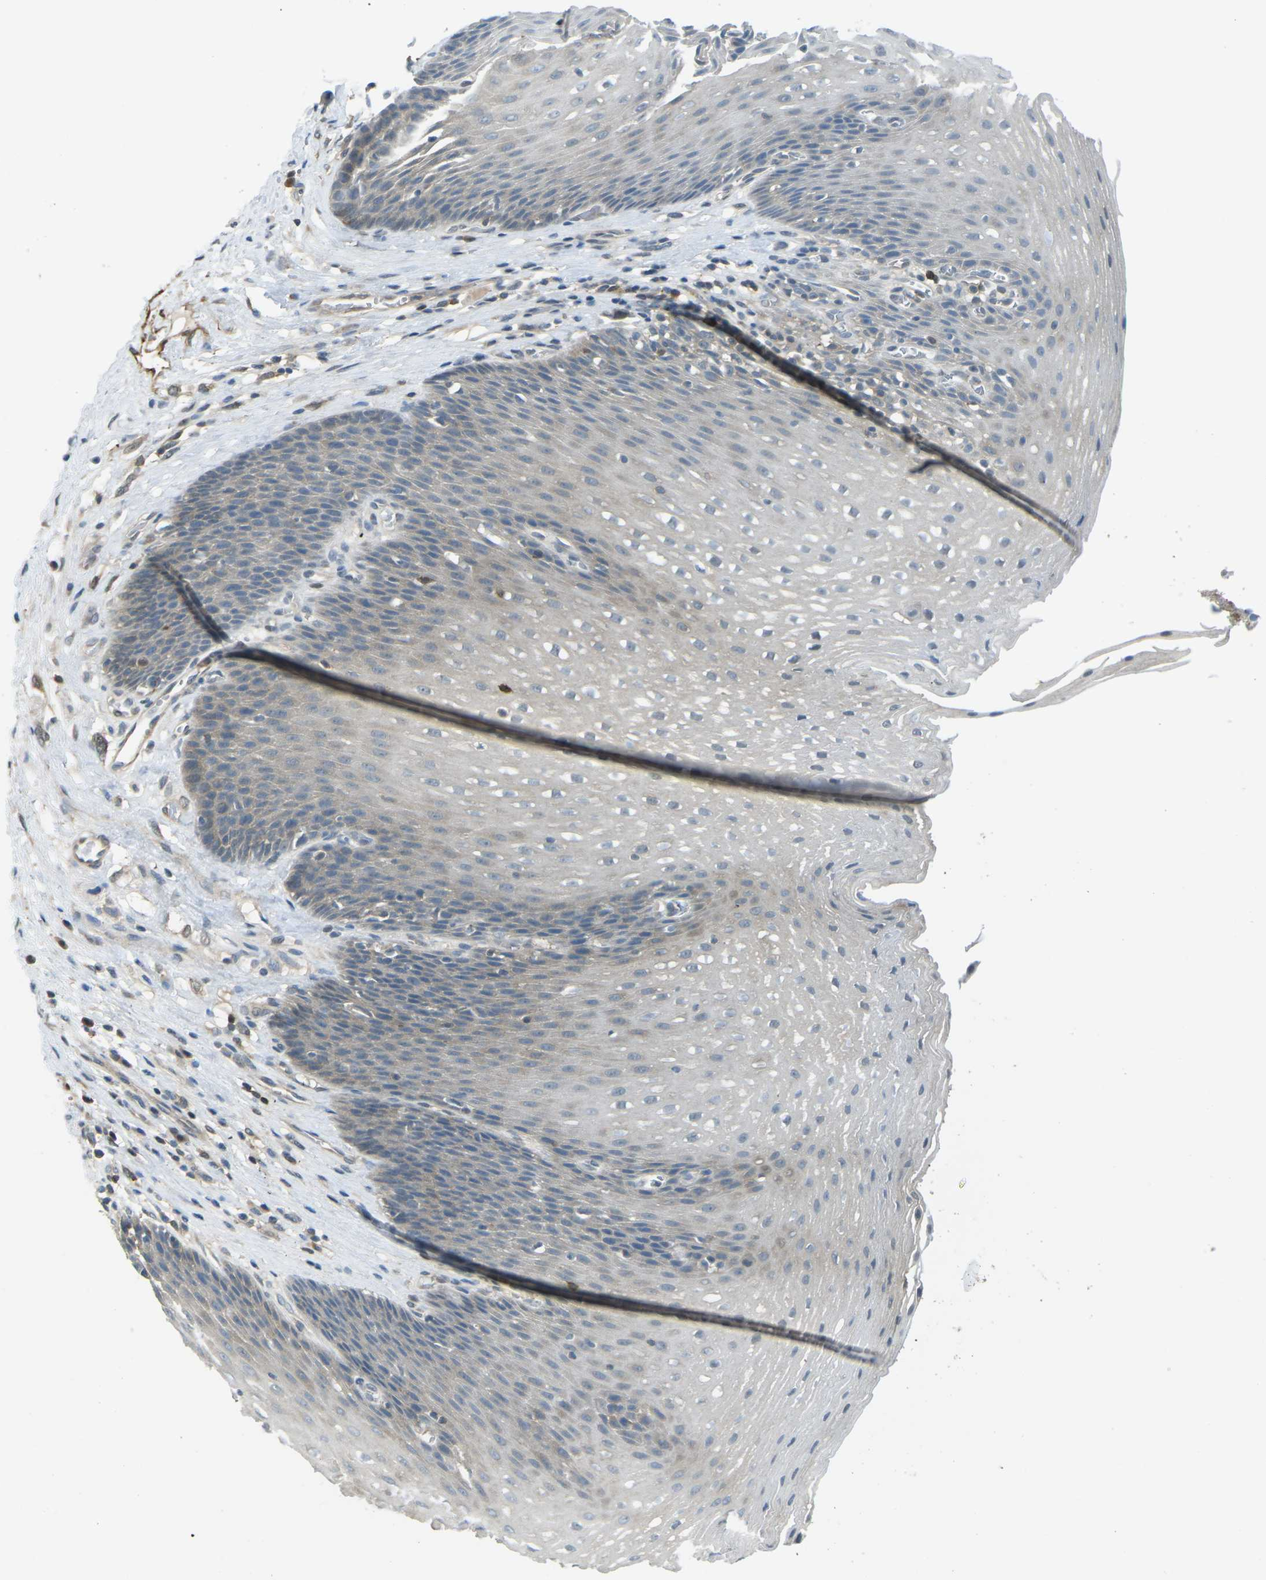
{"staining": {"intensity": "weak", "quantity": "<25%", "location": "cytoplasmic/membranous"}, "tissue": "esophagus", "cell_type": "Squamous epithelial cells", "image_type": "normal", "snomed": [{"axis": "morphology", "description": "Normal tissue, NOS"}, {"axis": "topography", "description": "Esophagus"}], "caption": "A high-resolution image shows immunohistochemistry (IHC) staining of normal esophagus, which exhibits no significant positivity in squamous epithelial cells.", "gene": "PIEZO2", "patient": {"sex": "male", "age": 48}}